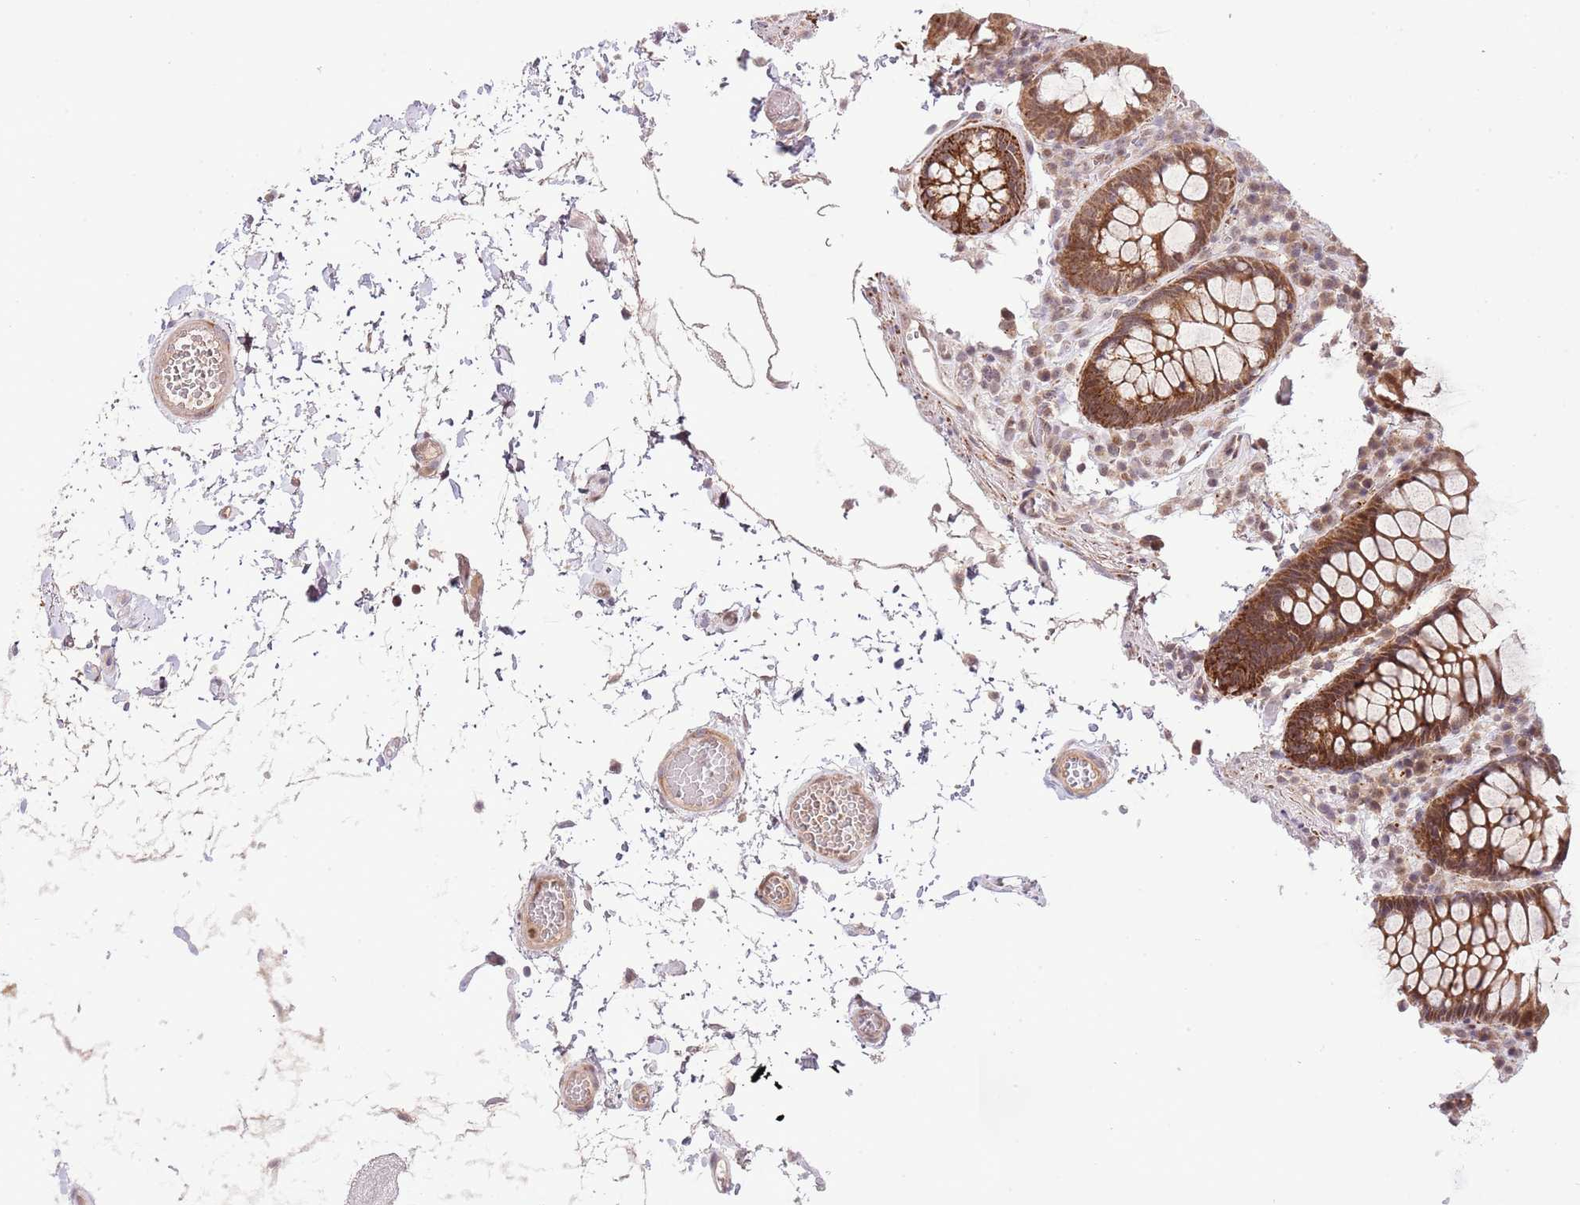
{"staining": {"intensity": "strong", "quantity": ">75%", "location": "cytoplasmic/membranous,nuclear"}, "tissue": "colon", "cell_type": "Glandular cells", "image_type": "normal", "snomed": [{"axis": "morphology", "description": "Normal tissue, NOS"}, {"axis": "topography", "description": "Colon"}], "caption": "Immunohistochemical staining of normal colon reveals >75% levels of strong cytoplasmic/membranous,nuclear protein expression in approximately >75% of glandular cells. (DAB (3,3'-diaminobenzidine) IHC with brightfield microscopy, high magnification).", "gene": "CHD1", "patient": {"sex": "male", "age": 84}}